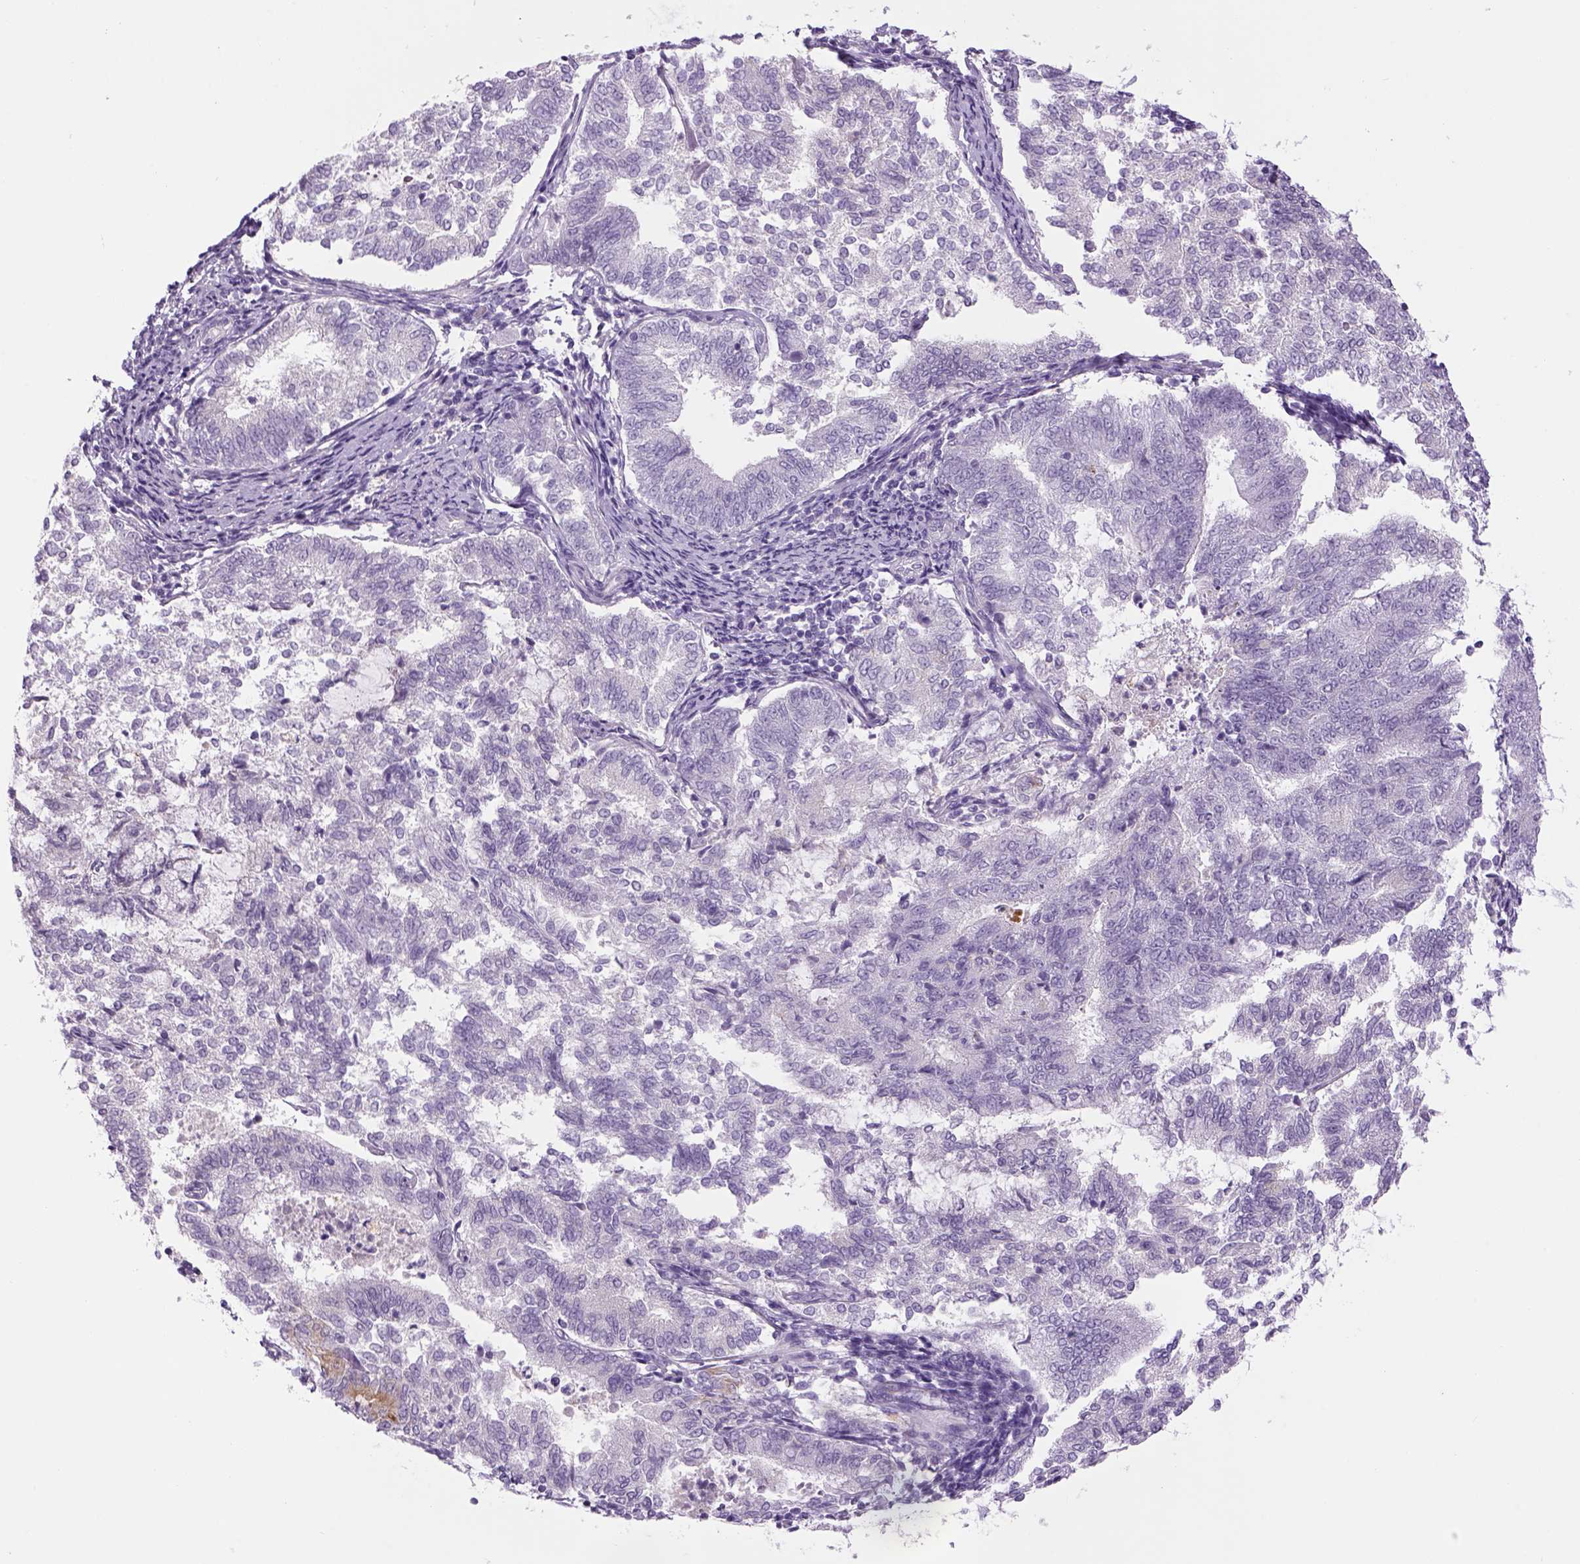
{"staining": {"intensity": "negative", "quantity": "none", "location": "none"}, "tissue": "endometrial cancer", "cell_type": "Tumor cells", "image_type": "cancer", "snomed": [{"axis": "morphology", "description": "Adenocarcinoma, NOS"}, {"axis": "topography", "description": "Endometrium"}], "caption": "IHC of endometrial cancer displays no expression in tumor cells.", "gene": "DBH", "patient": {"sex": "female", "age": 65}}